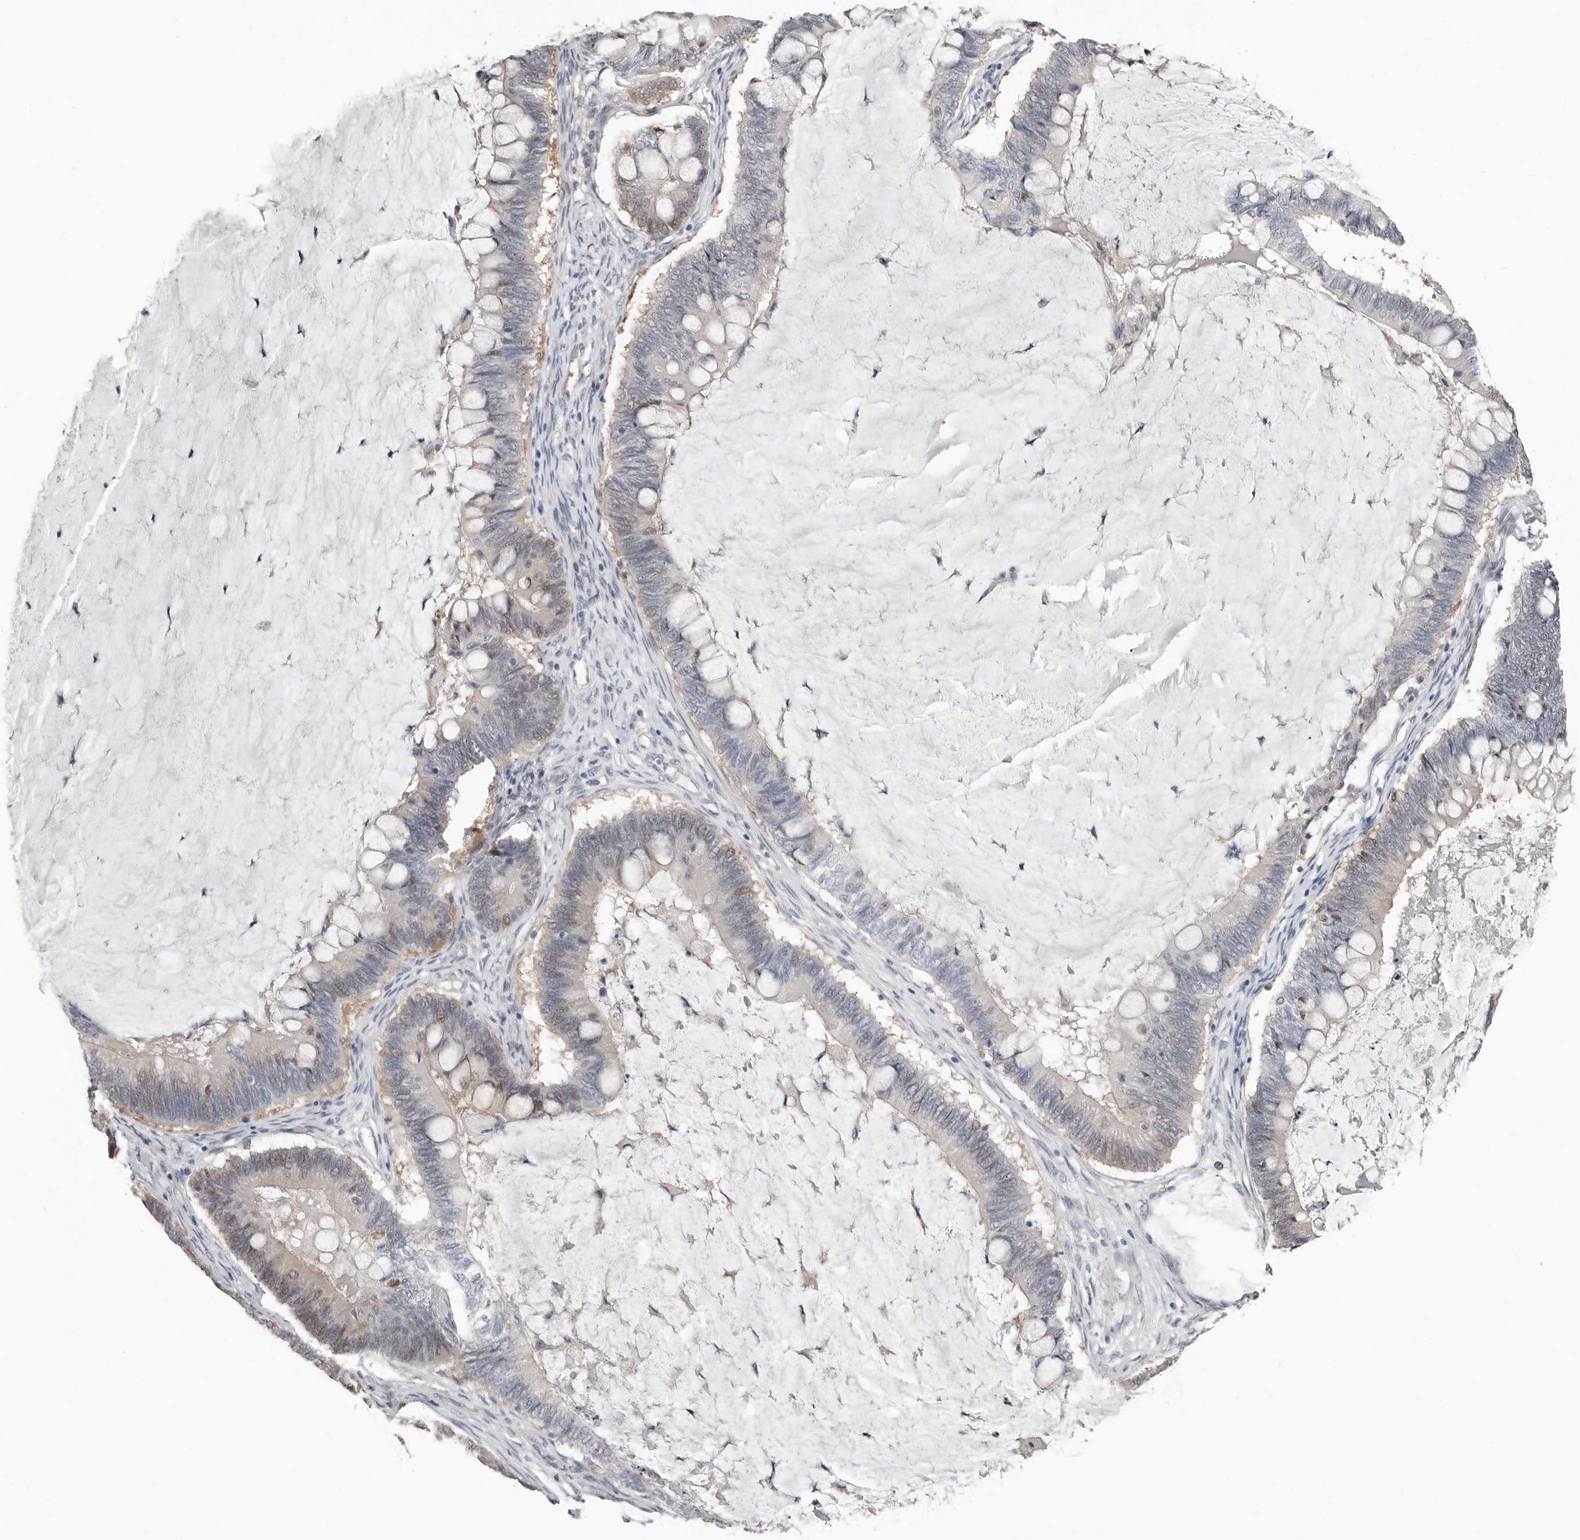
{"staining": {"intensity": "moderate", "quantity": "25%-75%", "location": "cytoplasmic/membranous"}, "tissue": "ovarian cancer", "cell_type": "Tumor cells", "image_type": "cancer", "snomed": [{"axis": "morphology", "description": "Cystadenocarcinoma, mucinous, NOS"}, {"axis": "topography", "description": "Ovary"}], "caption": "Ovarian cancer (mucinous cystadenocarcinoma) stained with a brown dye shows moderate cytoplasmic/membranous positive staining in about 25%-75% of tumor cells.", "gene": "ASRGL1", "patient": {"sex": "female", "age": 61}}